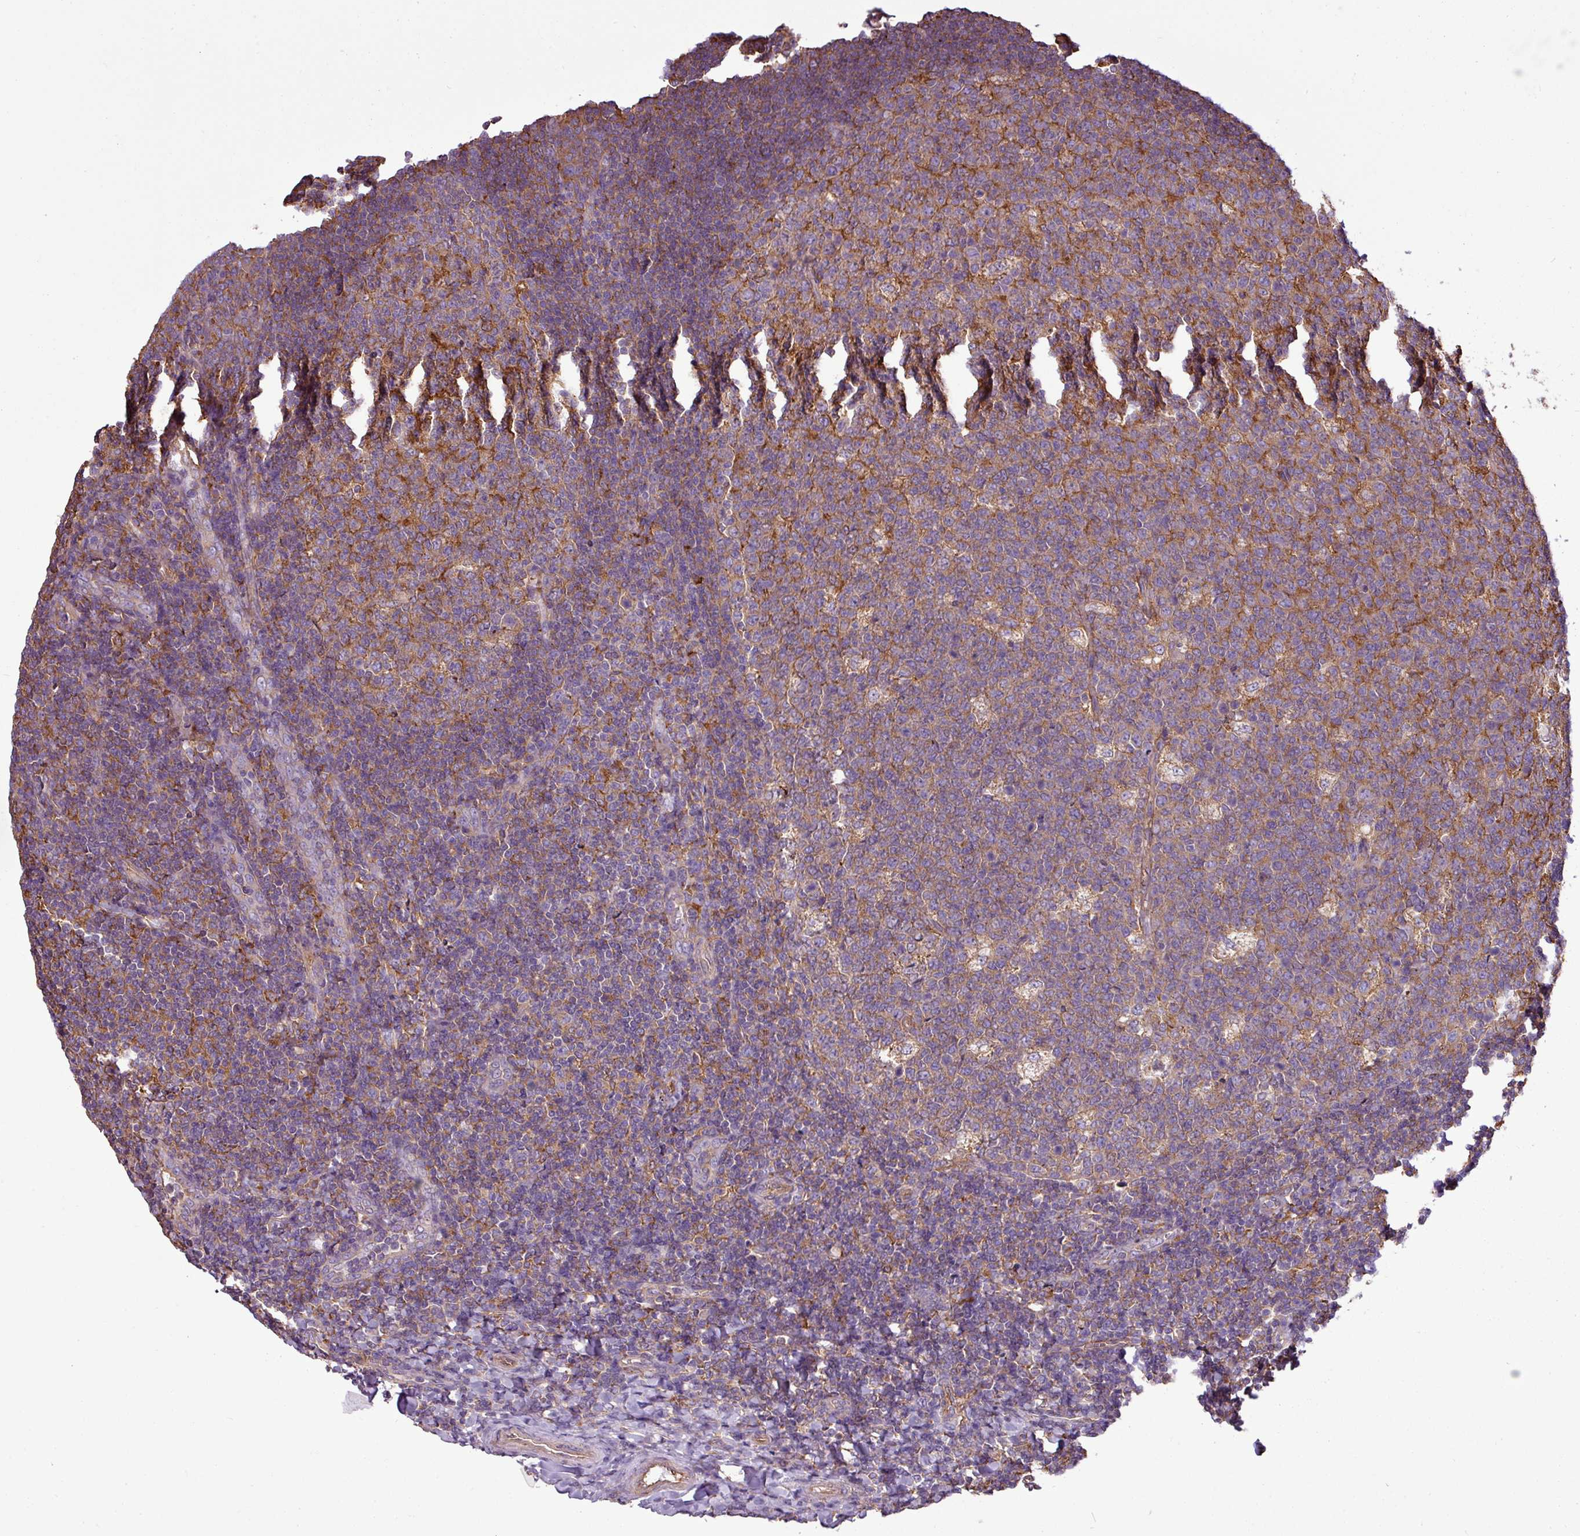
{"staining": {"intensity": "moderate", "quantity": "25%-75%", "location": "cytoplasmic/membranous"}, "tissue": "tonsil", "cell_type": "Germinal center cells", "image_type": "normal", "snomed": [{"axis": "morphology", "description": "Normal tissue, NOS"}, {"axis": "topography", "description": "Tonsil"}], "caption": "Unremarkable tonsil displays moderate cytoplasmic/membranous expression in approximately 25%-75% of germinal center cells The staining is performed using DAB brown chromogen to label protein expression. The nuclei are counter-stained blue using hematoxylin..", "gene": "PACSIN2", "patient": {"sex": "male", "age": 17}}